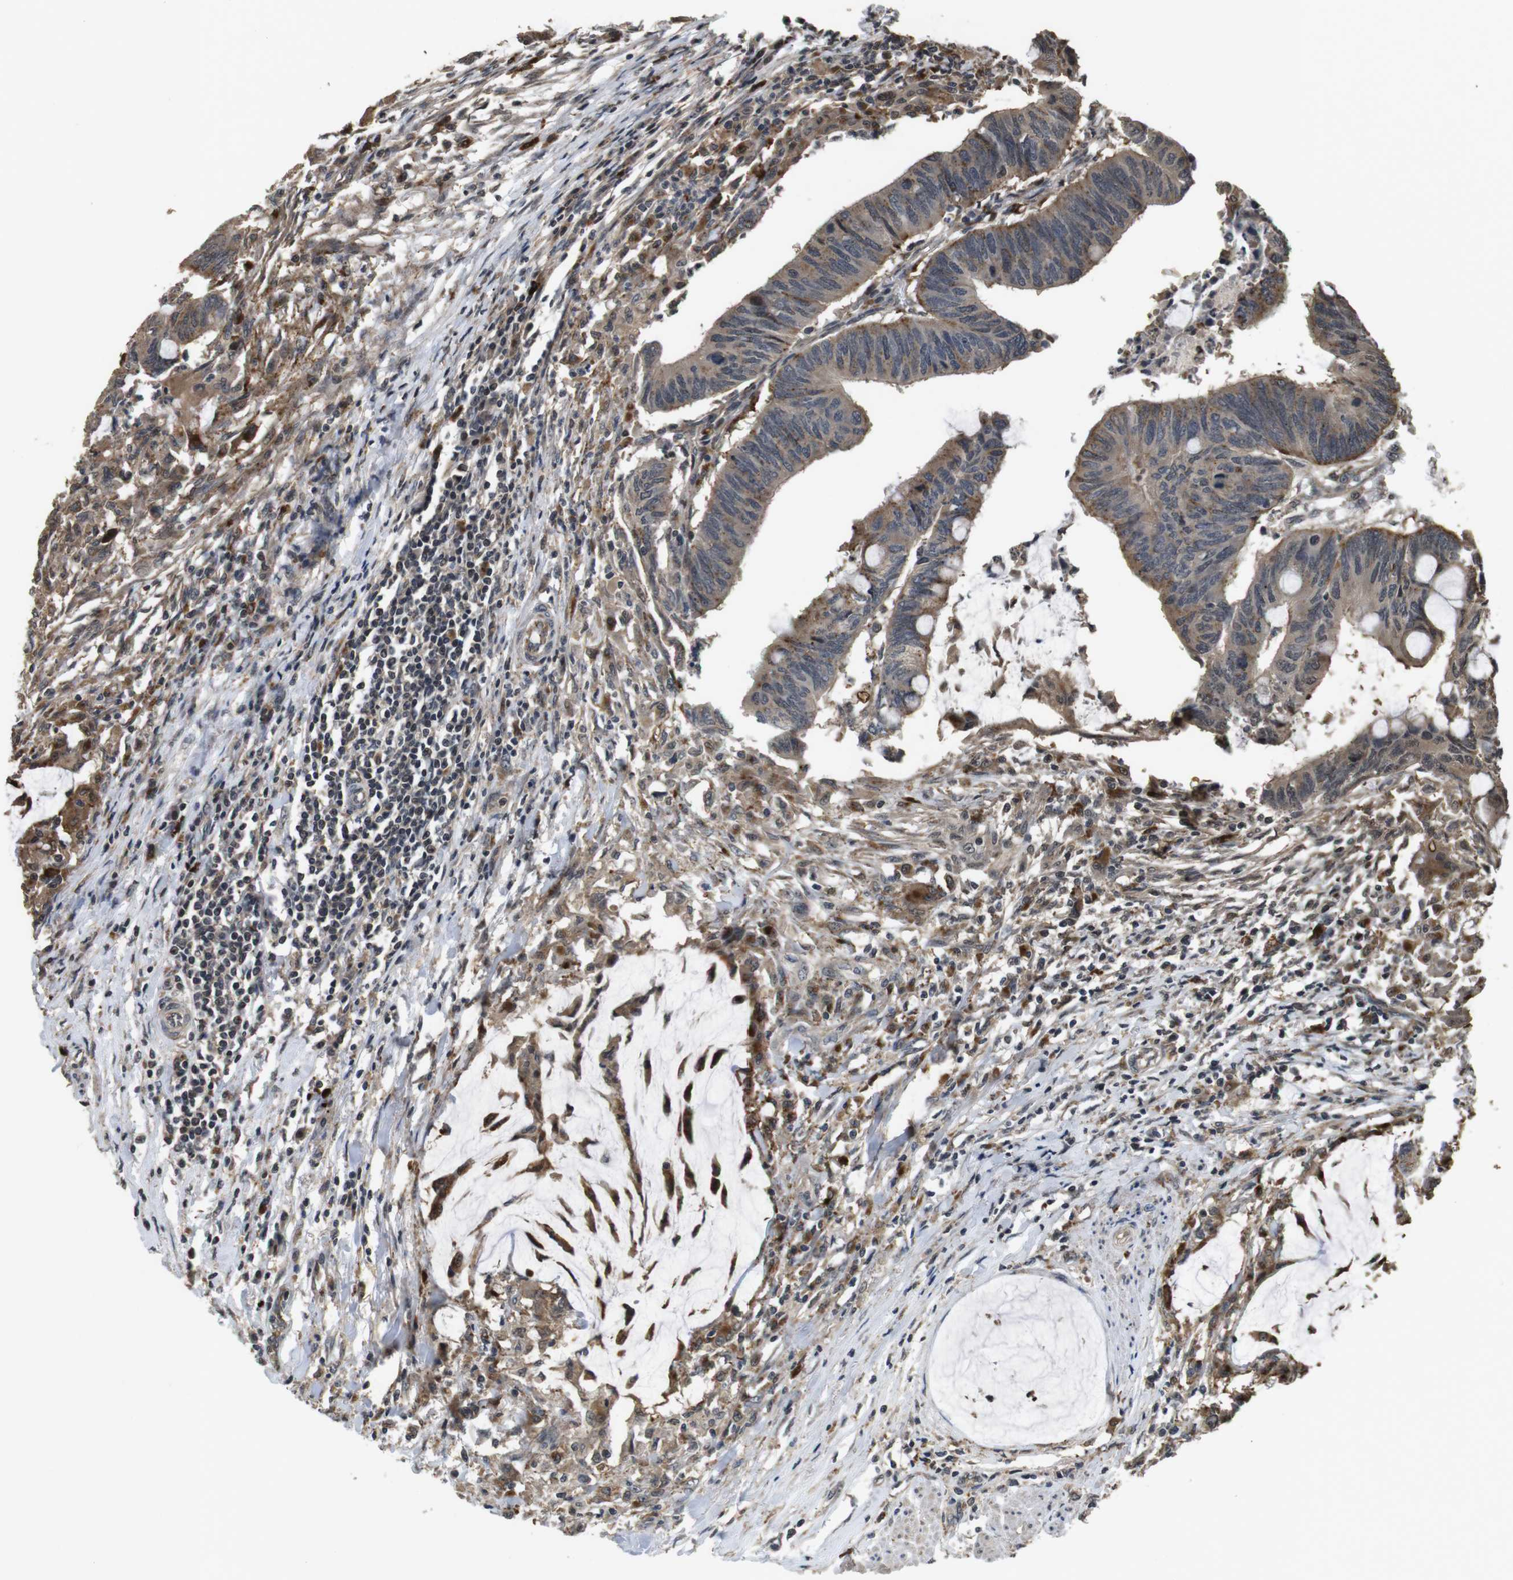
{"staining": {"intensity": "moderate", "quantity": ">75%", "location": "cytoplasmic/membranous"}, "tissue": "colorectal cancer", "cell_type": "Tumor cells", "image_type": "cancer", "snomed": [{"axis": "morphology", "description": "Normal tissue, NOS"}, {"axis": "morphology", "description": "Adenocarcinoma, NOS"}, {"axis": "topography", "description": "Rectum"}, {"axis": "topography", "description": "Peripheral nerve tissue"}], "caption": "This image shows immunohistochemistry staining of human colorectal cancer (adenocarcinoma), with medium moderate cytoplasmic/membranous staining in approximately >75% of tumor cells.", "gene": "FZD10", "patient": {"sex": "male", "age": 92}}